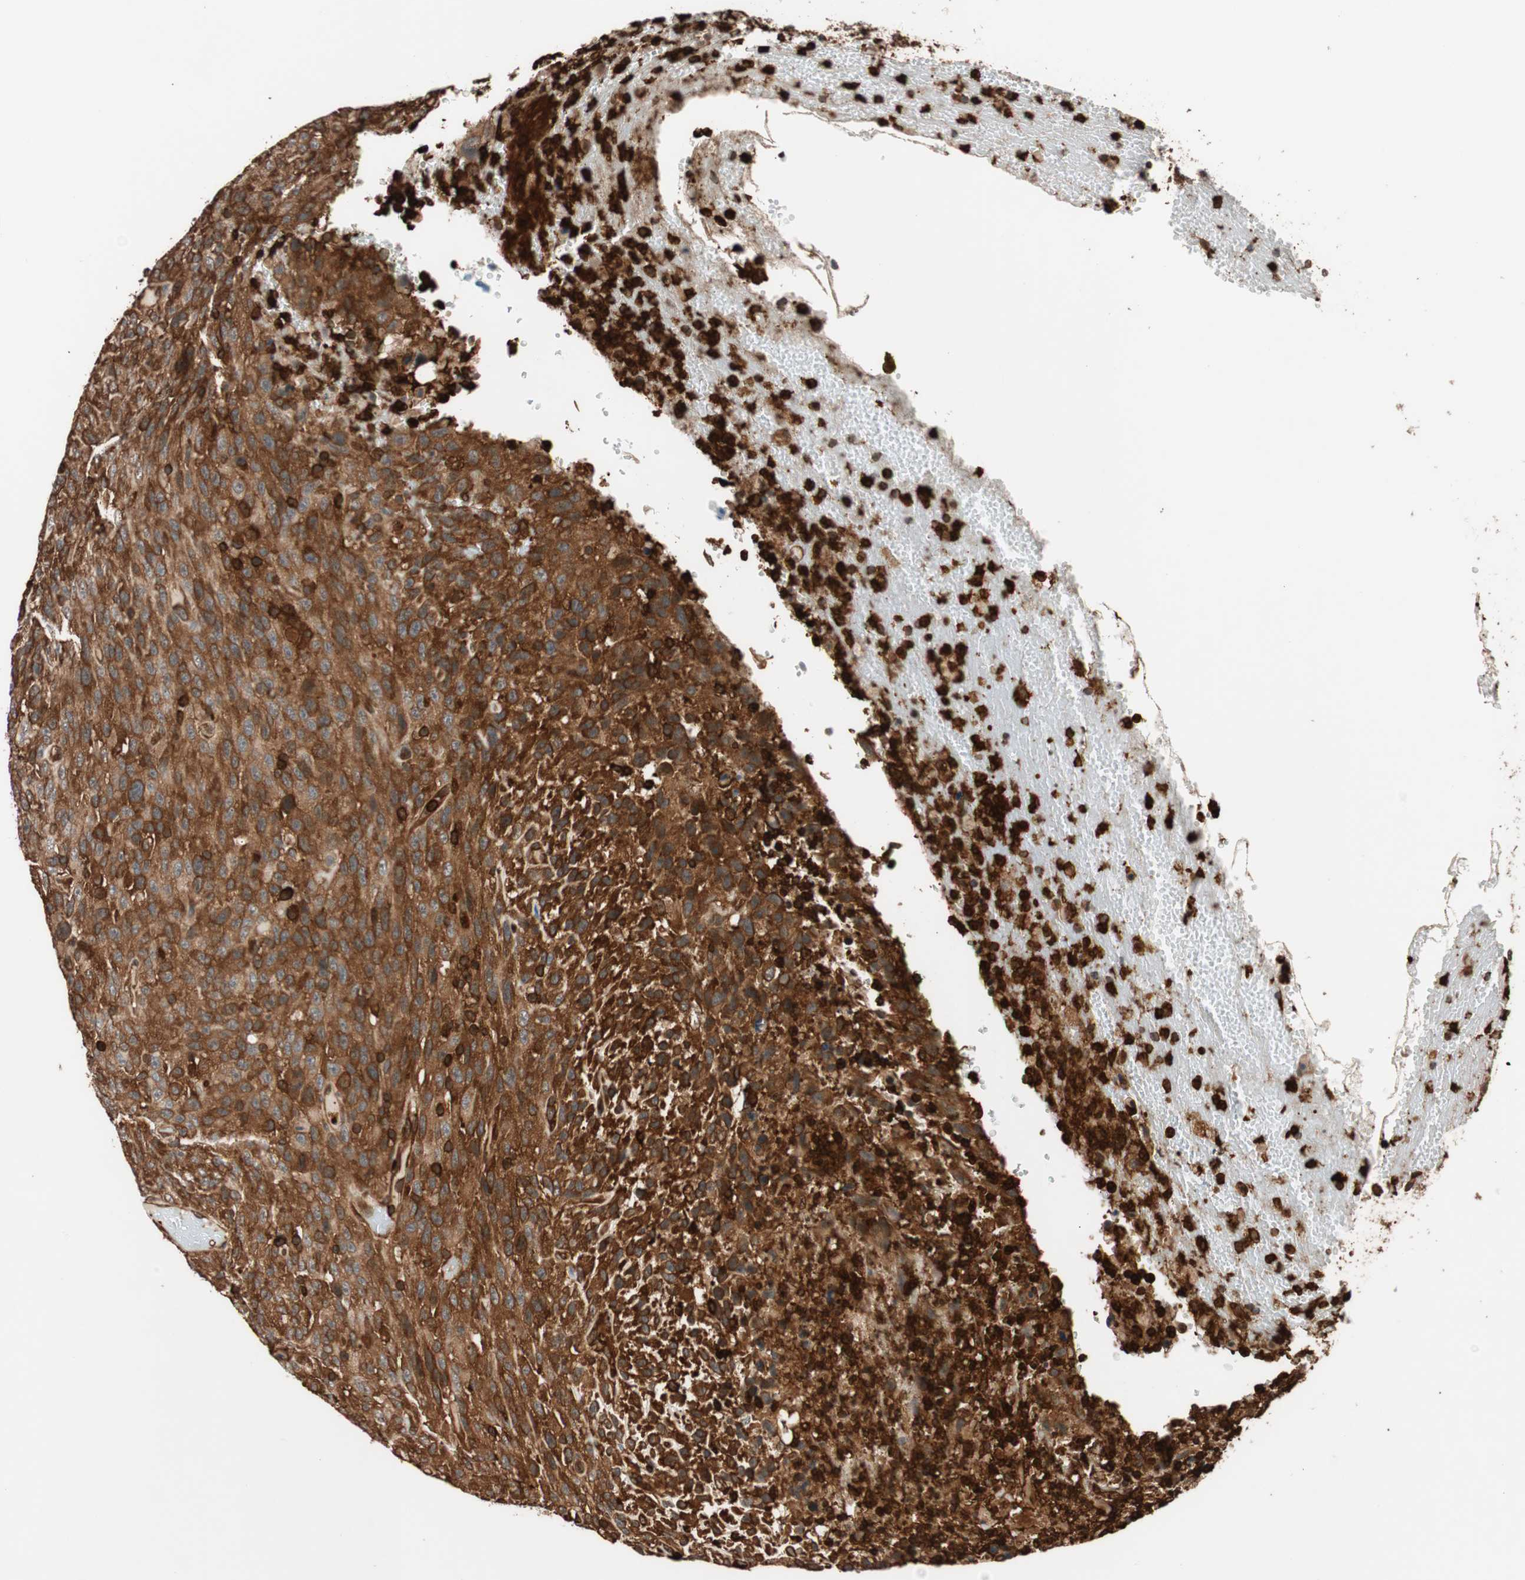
{"staining": {"intensity": "strong", "quantity": ">75%", "location": "cytoplasmic/membranous"}, "tissue": "urothelial cancer", "cell_type": "Tumor cells", "image_type": "cancer", "snomed": [{"axis": "morphology", "description": "Urothelial carcinoma, High grade"}, {"axis": "topography", "description": "Urinary bladder"}], "caption": "Tumor cells demonstrate high levels of strong cytoplasmic/membranous positivity in about >75% of cells in urothelial cancer.", "gene": "VASP", "patient": {"sex": "male", "age": 66}}